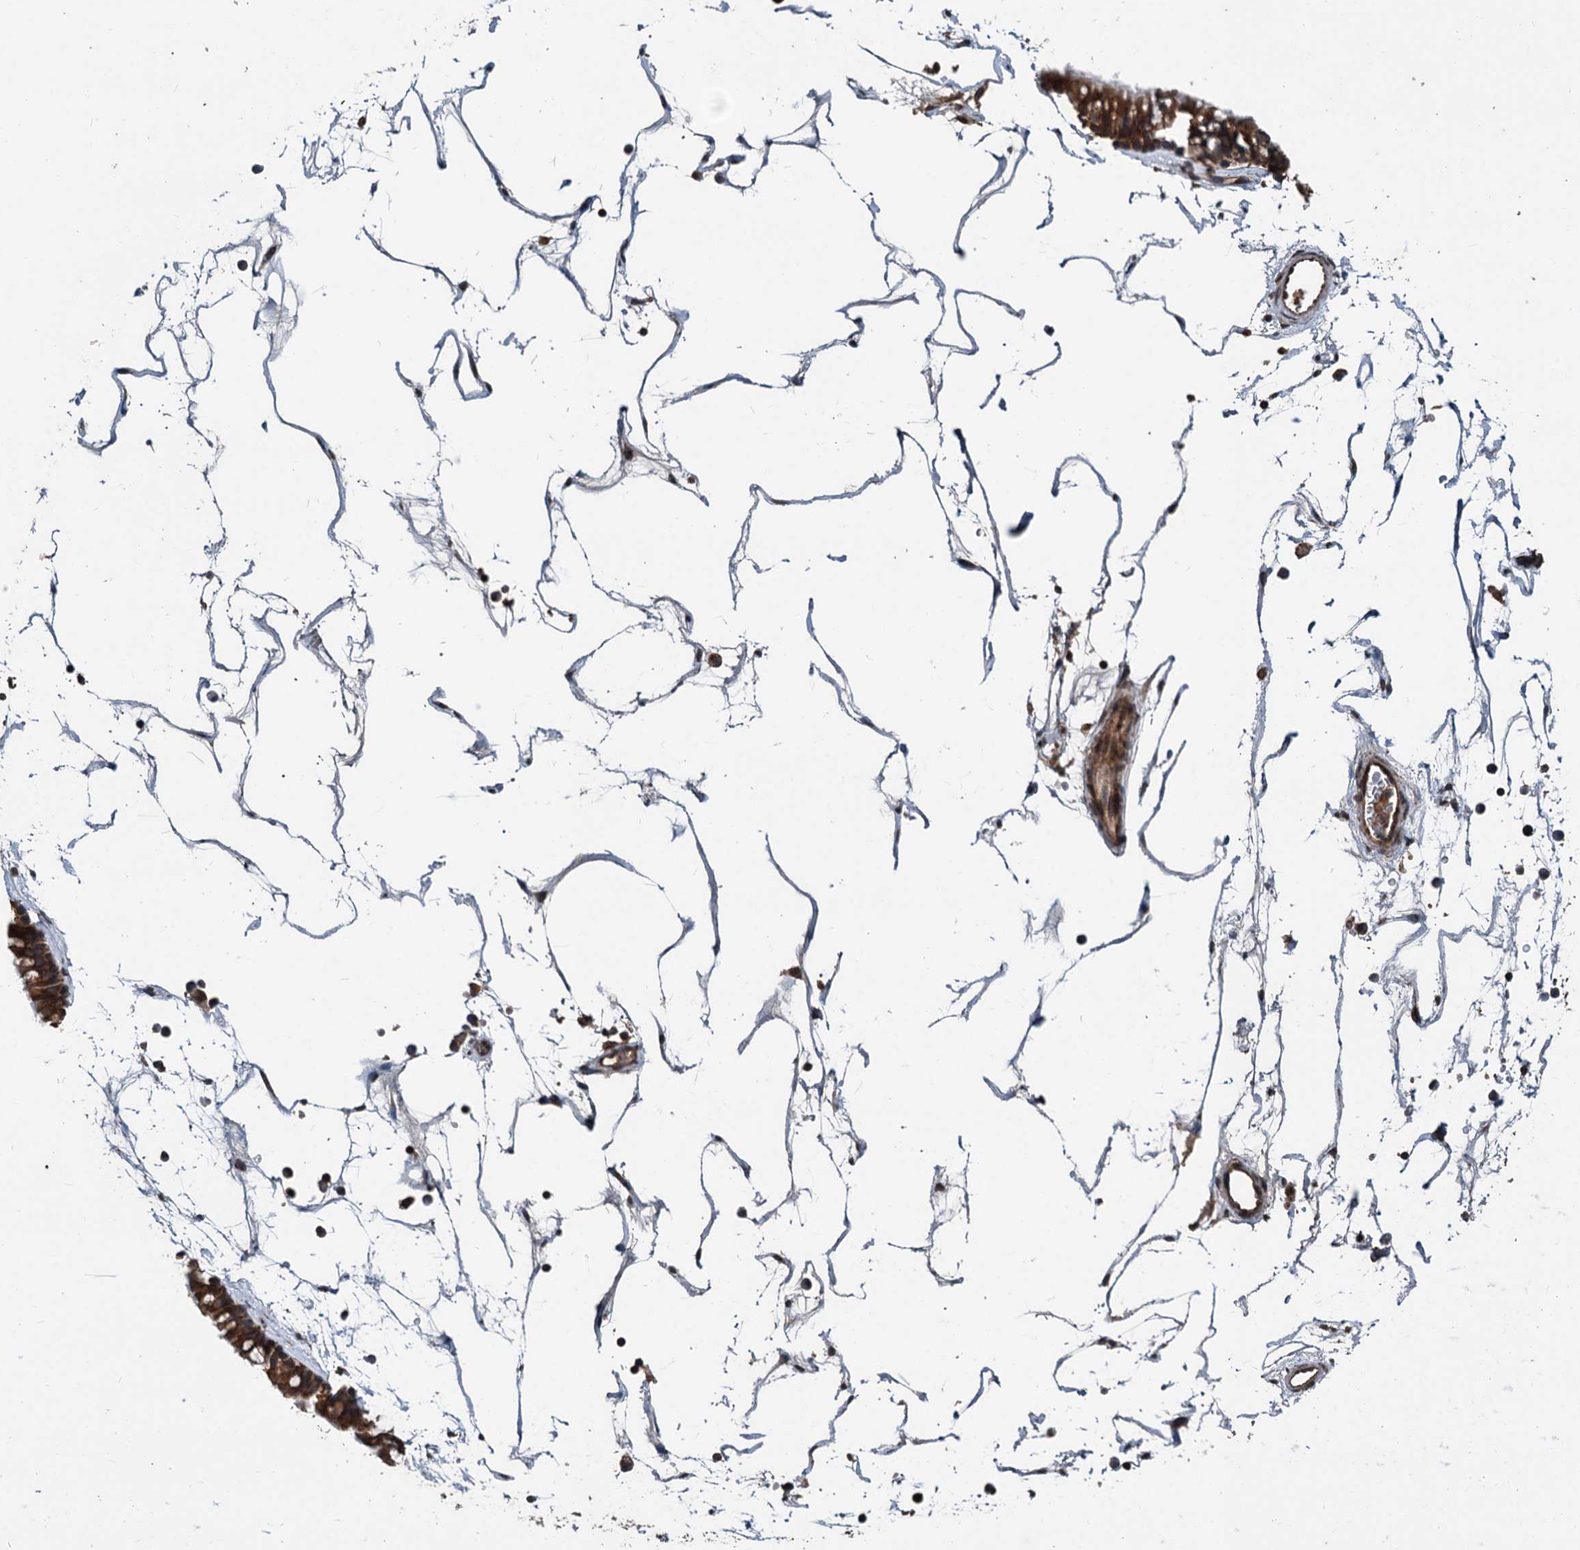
{"staining": {"intensity": "strong", "quantity": ">75%", "location": "cytoplasmic/membranous"}, "tissue": "nasopharynx", "cell_type": "Respiratory epithelial cells", "image_type": "normal", "snomed": [{"axis": "morphology", "description": "Normal tissue, NOS"}, {"axis": "topography", "description": "Nasopharynx"}], "caption": "Immunohistochemical staining of benign nasopharynx demonstrates high levels of strong cytoplasmic/membranous positivity in about >75% of respiratory epithelial cells.", "gene": "N4BP2L2", "patient": {"sex": "male", "age": 64}}